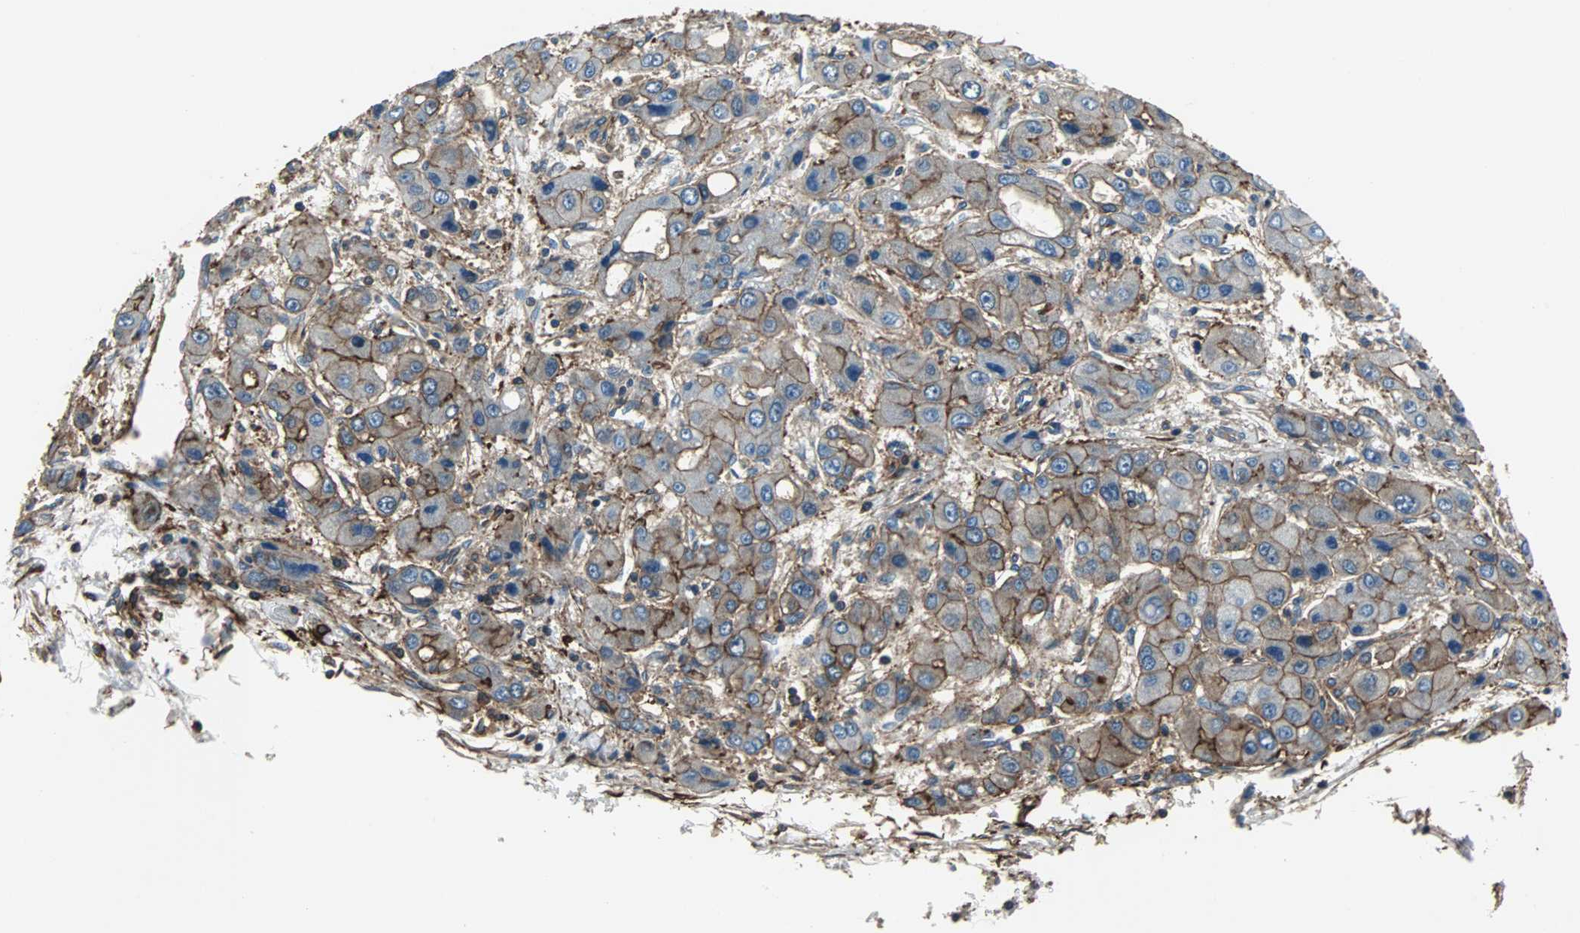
{"staining": {"intensity": "moderate", "quantity": ">75%", "location": "cytoplasmic/membranous"}, "tissue": "liver cancer", "cell_type": "Tumor cells", "image_type": "cancer", "snomed": [{"axis": "morphology", "description": "Carcinoma, Hepatocellular, NOS"}, {"axis": "topography", "description": "Liver"}], "caption": "Approximately >75% of tumor cells in liver cancer show moderate cytoplasmic/membranous protein staining as visualized by brown immunohistochemical staining.", "gene": "ACTN1", "patient": {"sex": "male", "age": 55}}